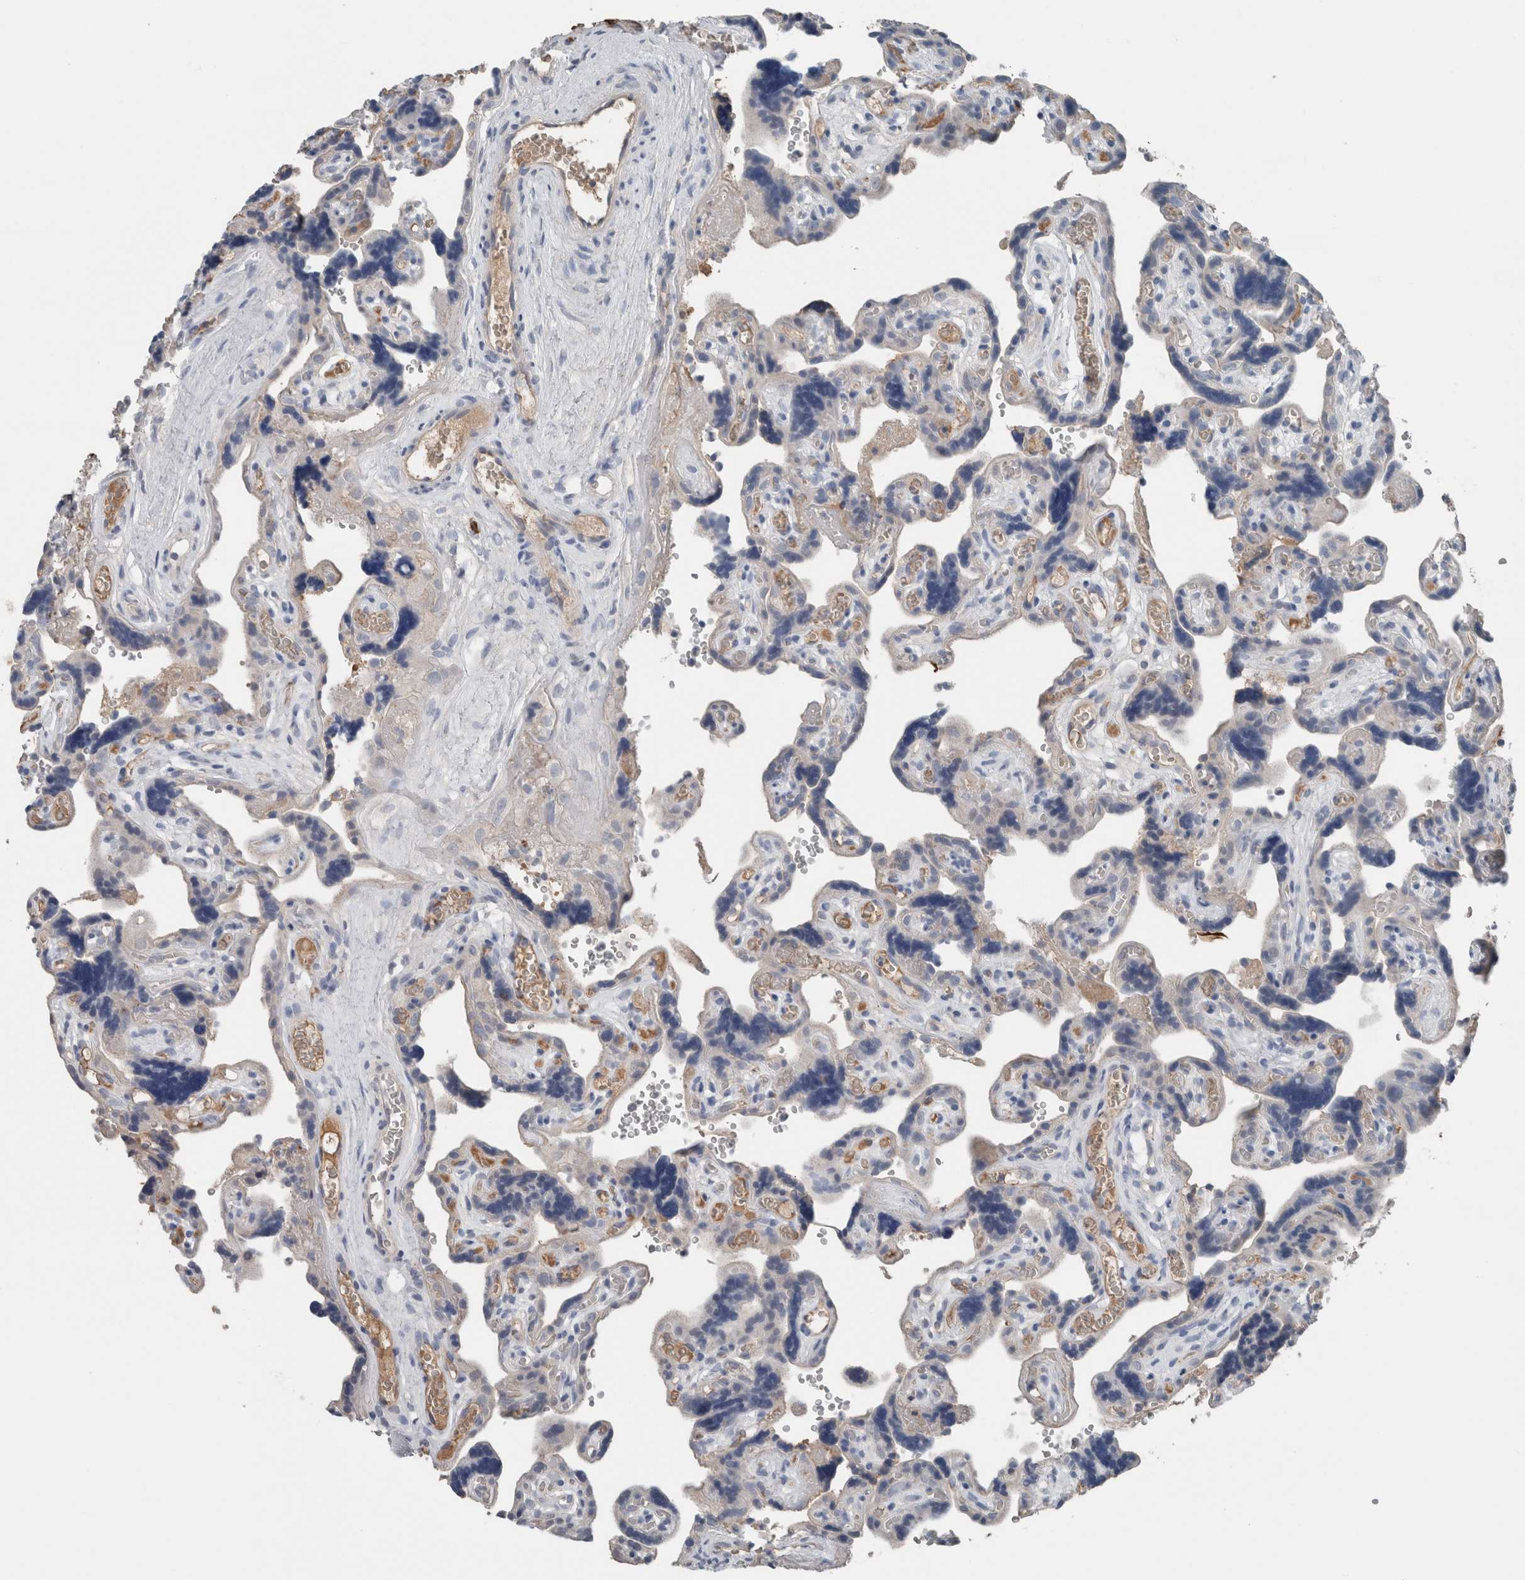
{"staining": {"intensity": "negative", "quantity": "none", "location": "none"}, "tissue": "placenta", "cell_type": "Trophoblastic cells", "image_type": "normal", "snomed": [{"axis": "morphology", "description": "Normal tissue, NOS"}, {"axis": "topography", "description": "Placenta"}], "caption": "Immunohistochemical staining of unremarkable human placenta shows no significant positivity in trophoblastic cells.", "gene": "CRNN", "patient": {"sex": "female", "age": 30}}